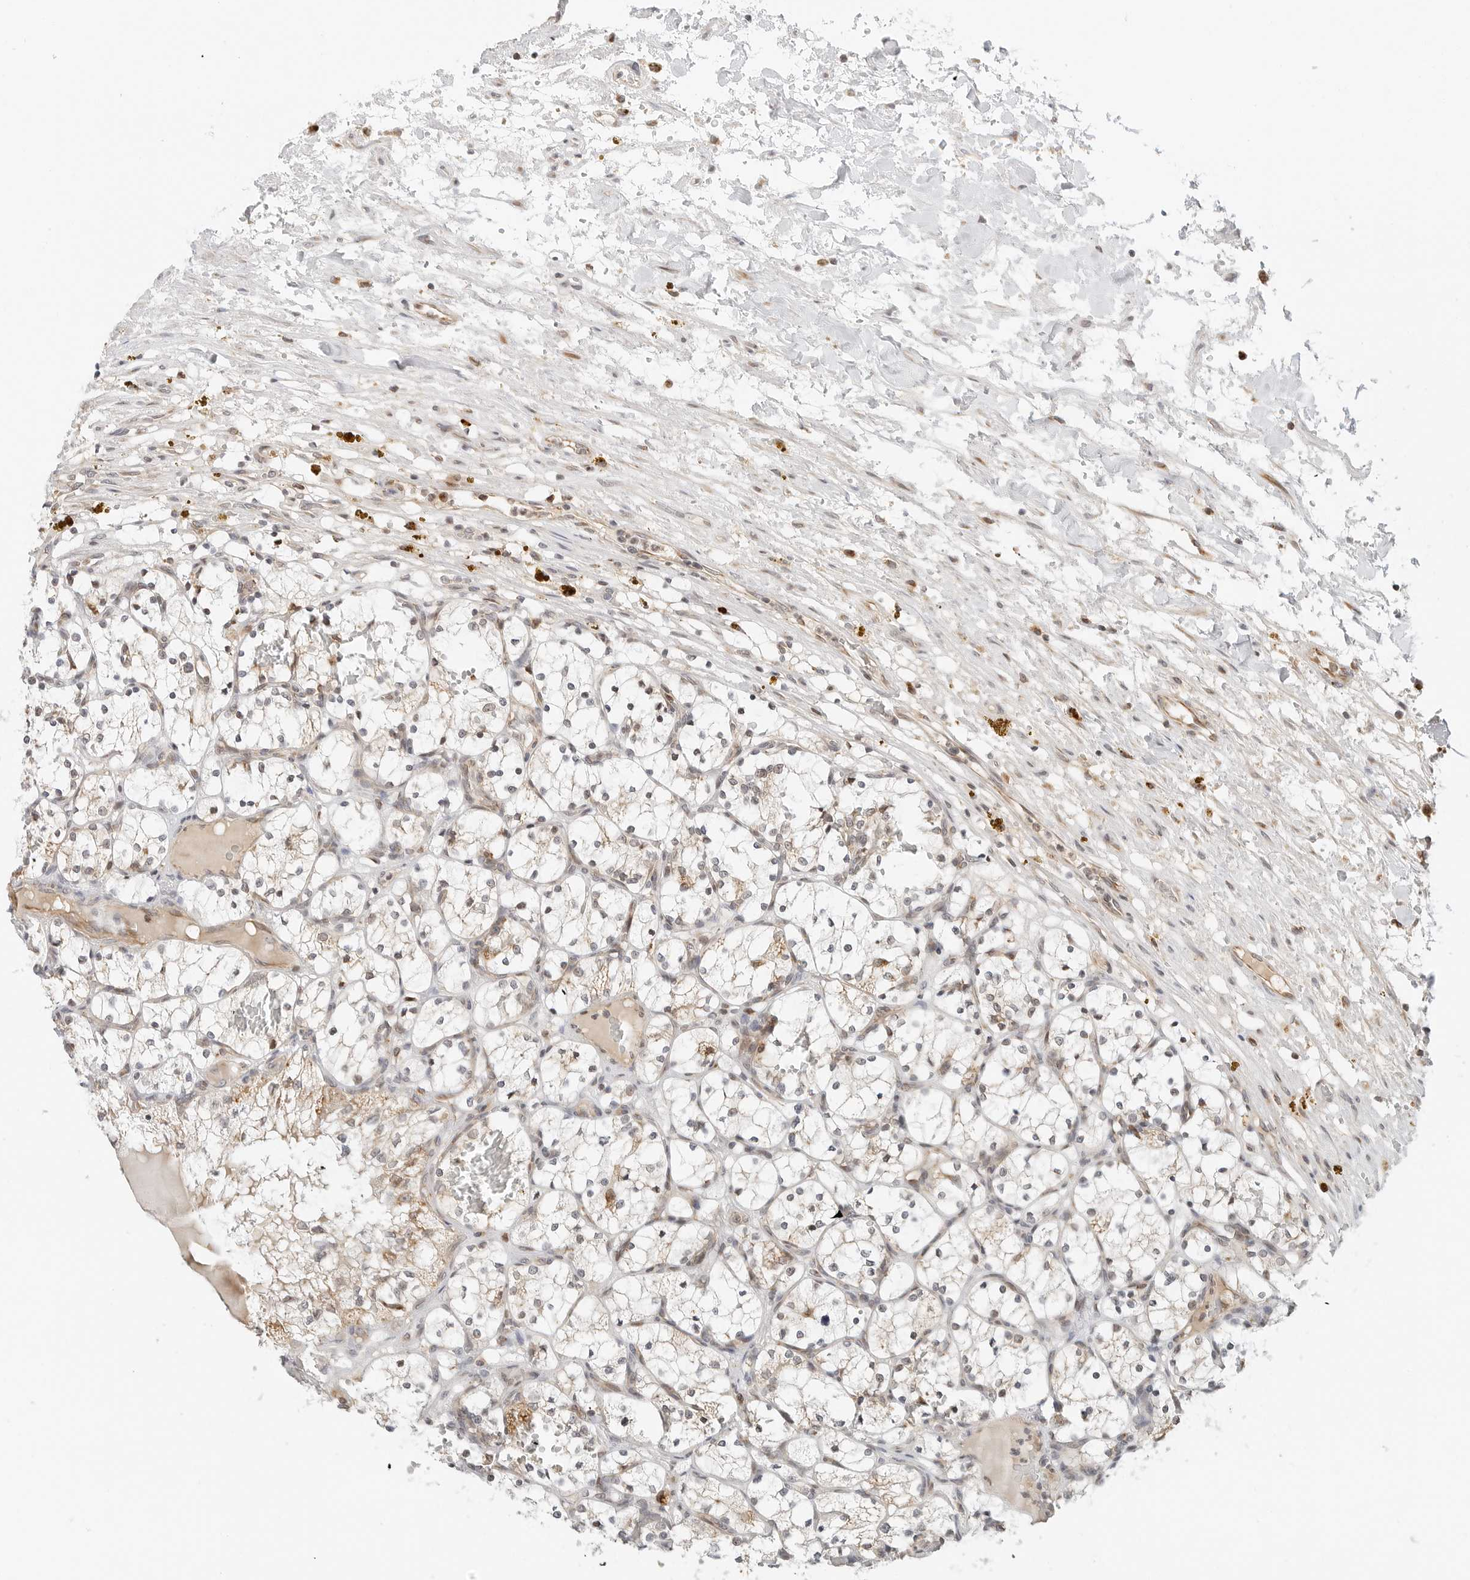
{"staining": {"intensity": "moderate", "quantity": "<25%", "location": "cytoplasmic/membranous"}, "tissue": "renal cancer", "cell_type": "Tumor cells", "image_type": "cancer", "snomed": [{"axis": "morphology", "description": "Adenocarcinoma, NOS"}, {"axis": "topography", "description": "Kidney"}], "caption": "Renal cancer (adenocarcinoma) was stained to show a protein in brown. There is low levels of moderate cytoplasmic/membranous expression in approximately <25% of tumor cells. The staining was performed using DAB (3,3'-diaminobenzidine), with brown indicating positive protein expression. Nuclei are stained blue with hematoxylin.", "gene": "DYRK4", "patient": {"sex": "female", "age": 69}}